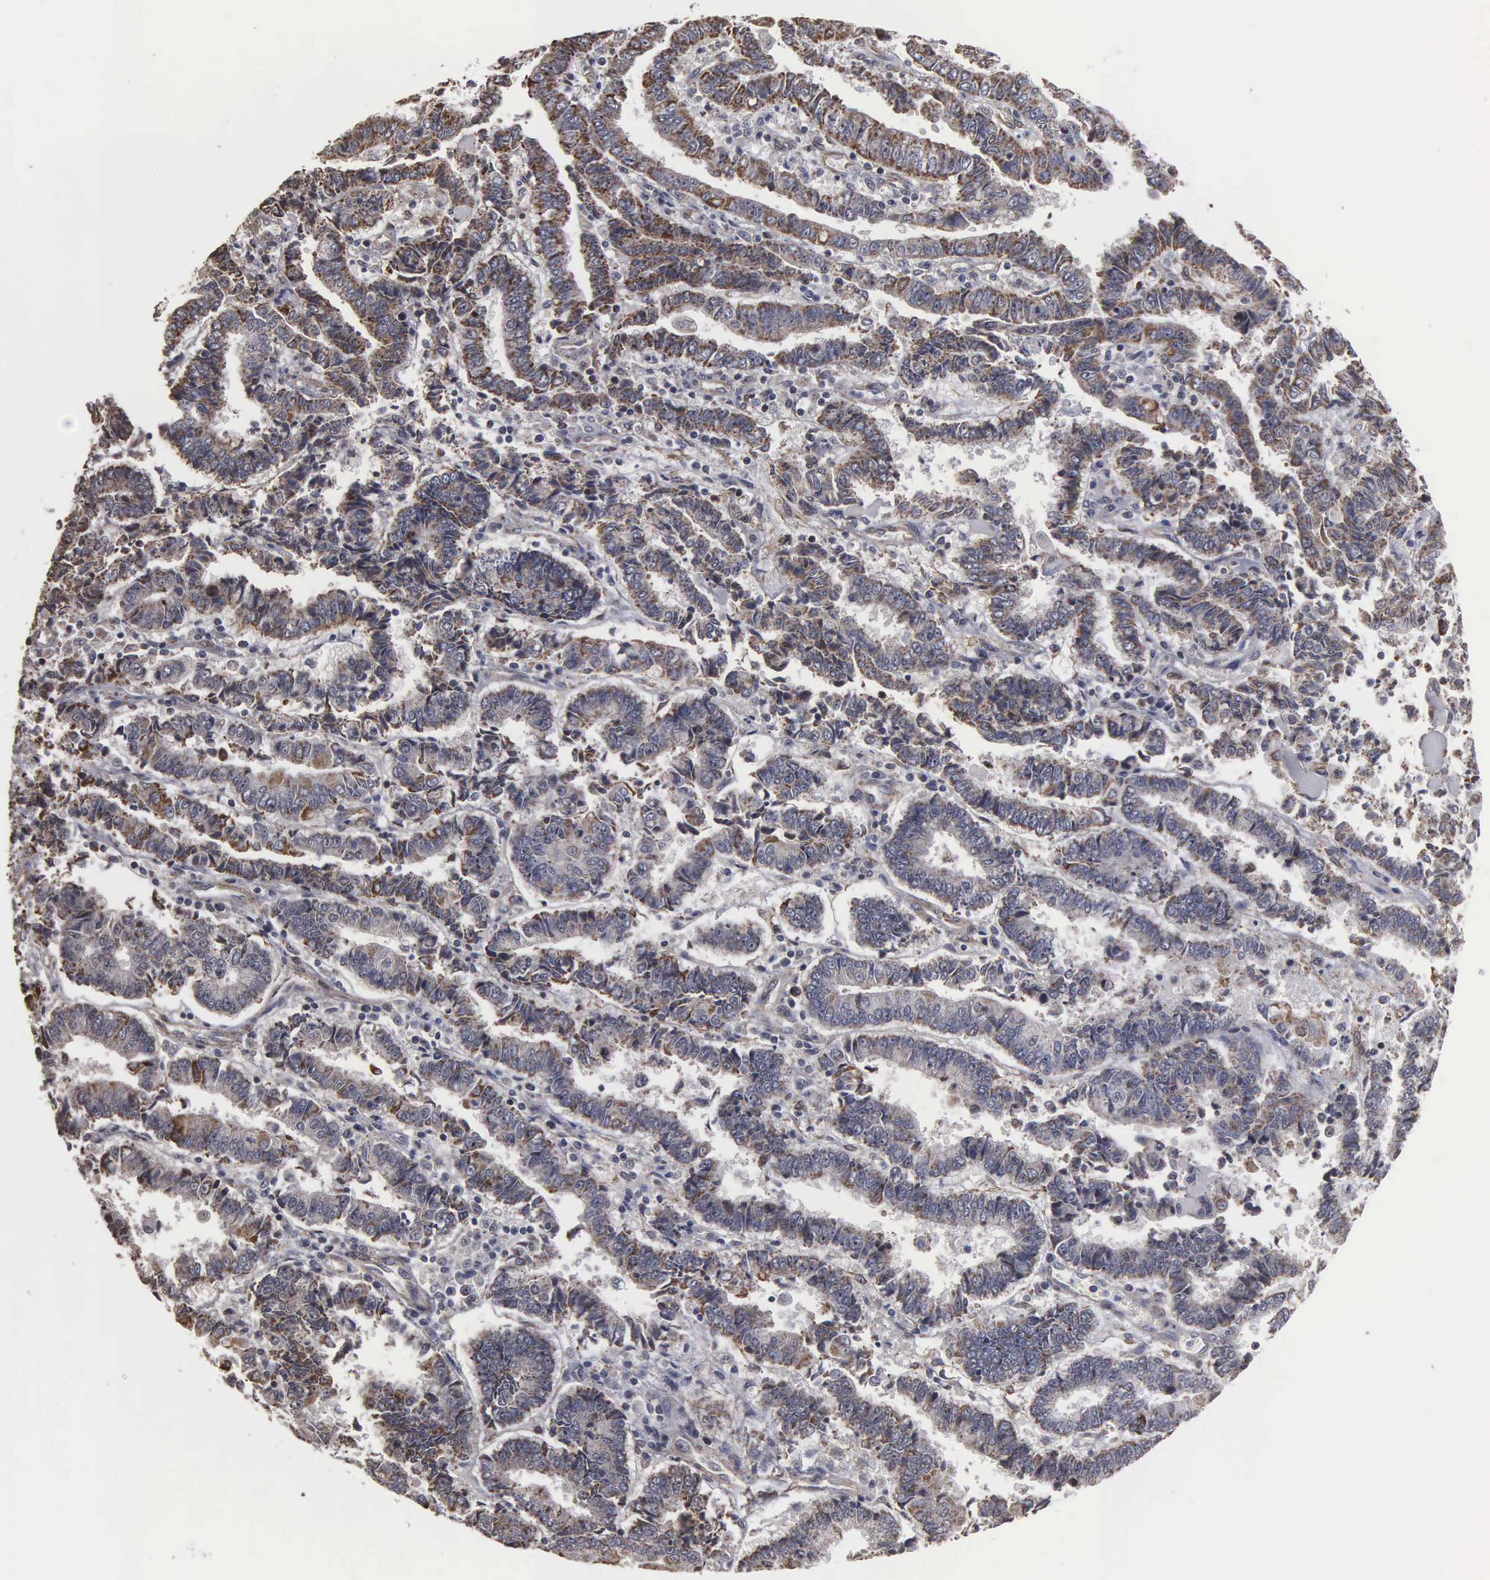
{"staining": {"intensity": "weak", "quantity": "25%-75%", "location": "cytoplasmic/membranous"}, "tissue": "endometrial cancer", "cell_type": "Tumor cells", "image_type": "cancer", "snomed": [{"axis": "morphology", "description": "Adenocarcinoma, NOS"}, {"axis": "topography", "description": "Endometrium"}], "caption": "A high-resolution histopathology image shows immunohistochemistry (IHC) staining of adenocarcinoma (endometrial), which reveals weak cytoplasmic/membranous positivity in approximately 25%-75% of tumor cells. (IHC, brightfield microscopy, high magnification).", "gene": "NGDN", "patient": {"sex": "female", "age": 75}}